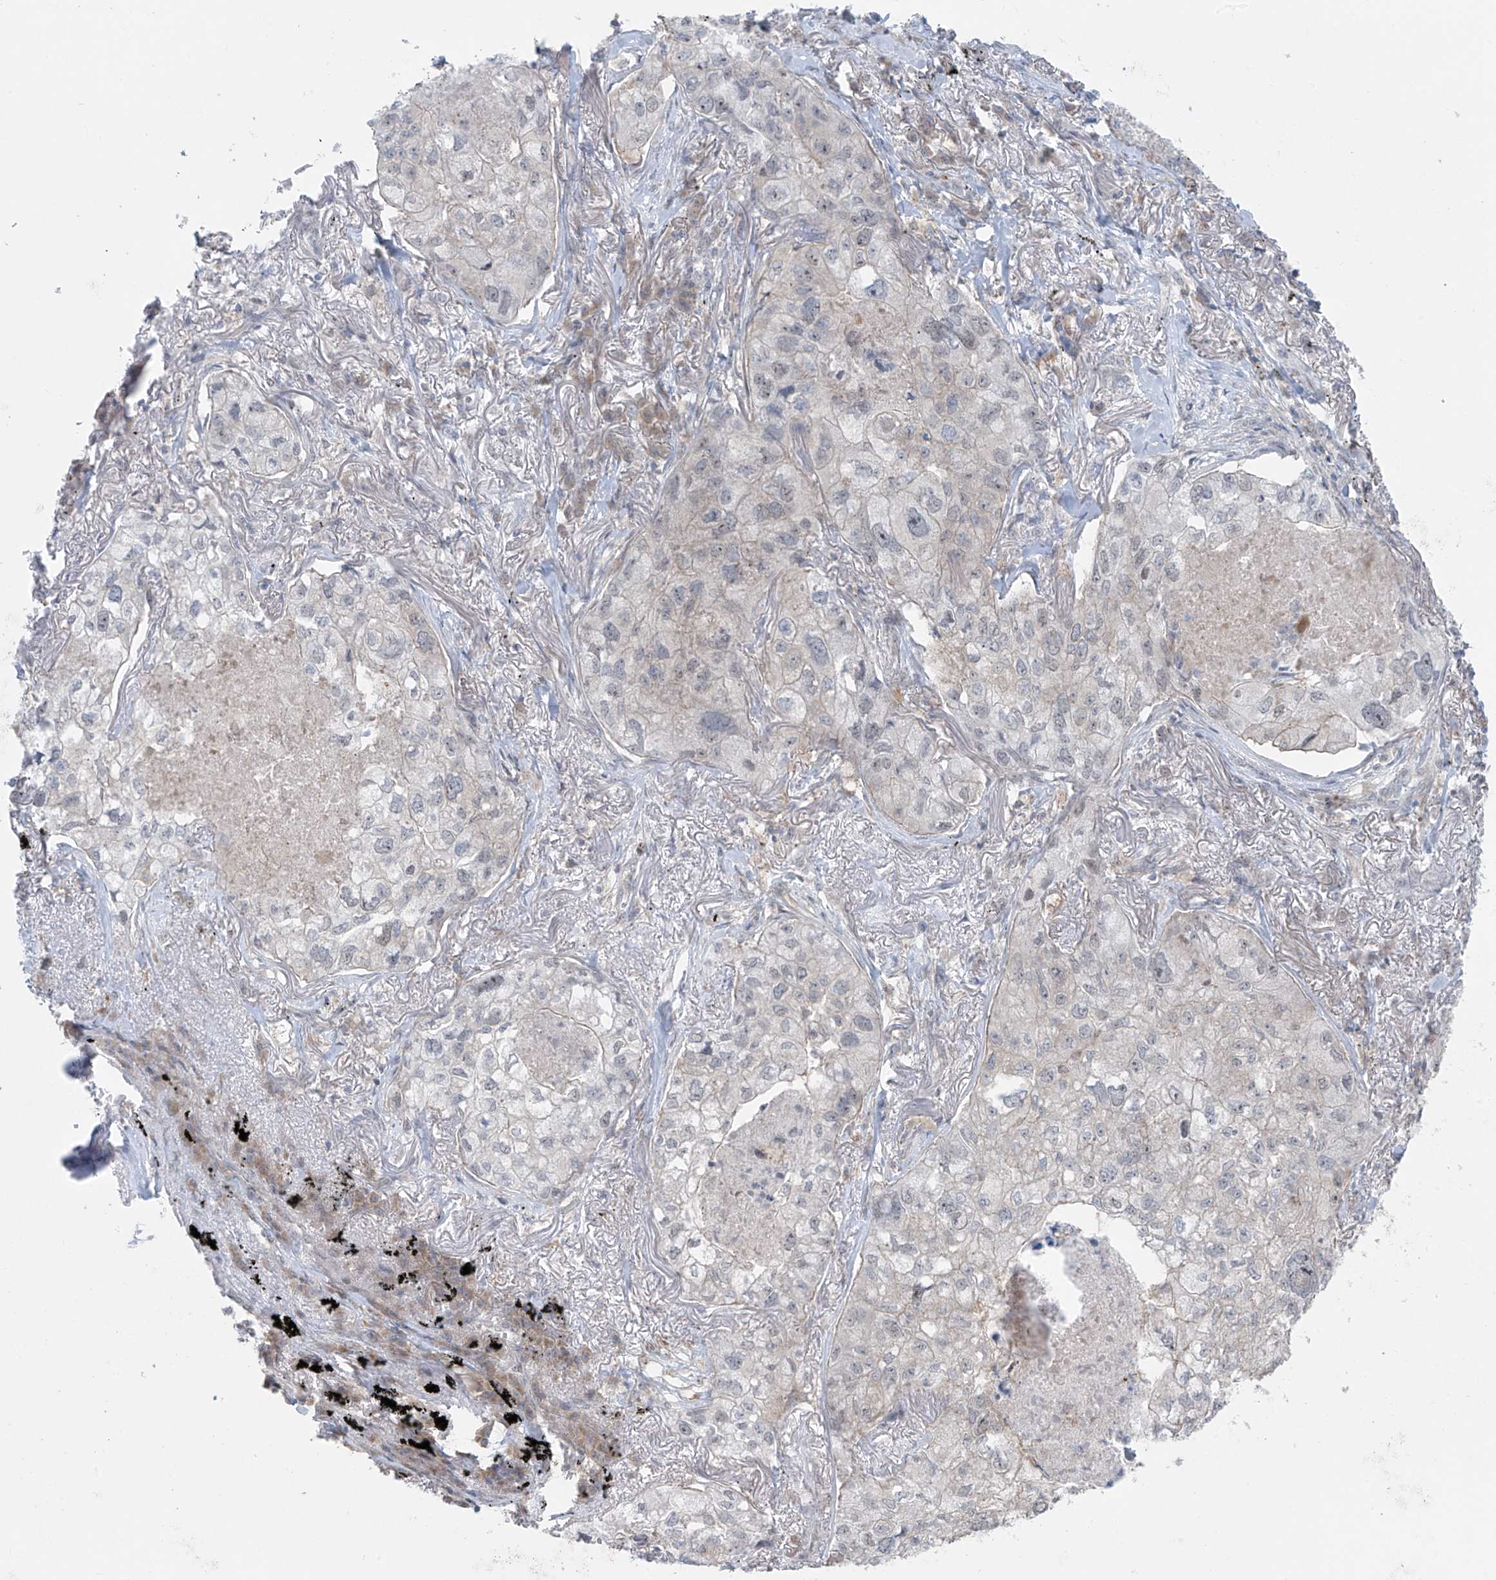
{"staining": {"intensity": "negative", "quantity": "none", "location": "none"}, "tissue": "lung cancer", "cell_type": "Tumor cells", "image_type": "cancer", "snomed": [{"axis": "morphology", "description": "Adenocarcinoma, NOS"}, {"axis": "topography", "description": "Lung"}], "caption": "Protein analysis of adenocarcinoma (lung) reveals no significant expression in tumor cells.", "gene": "PPAT", "patient": {"sex": "male", "age": 65}}